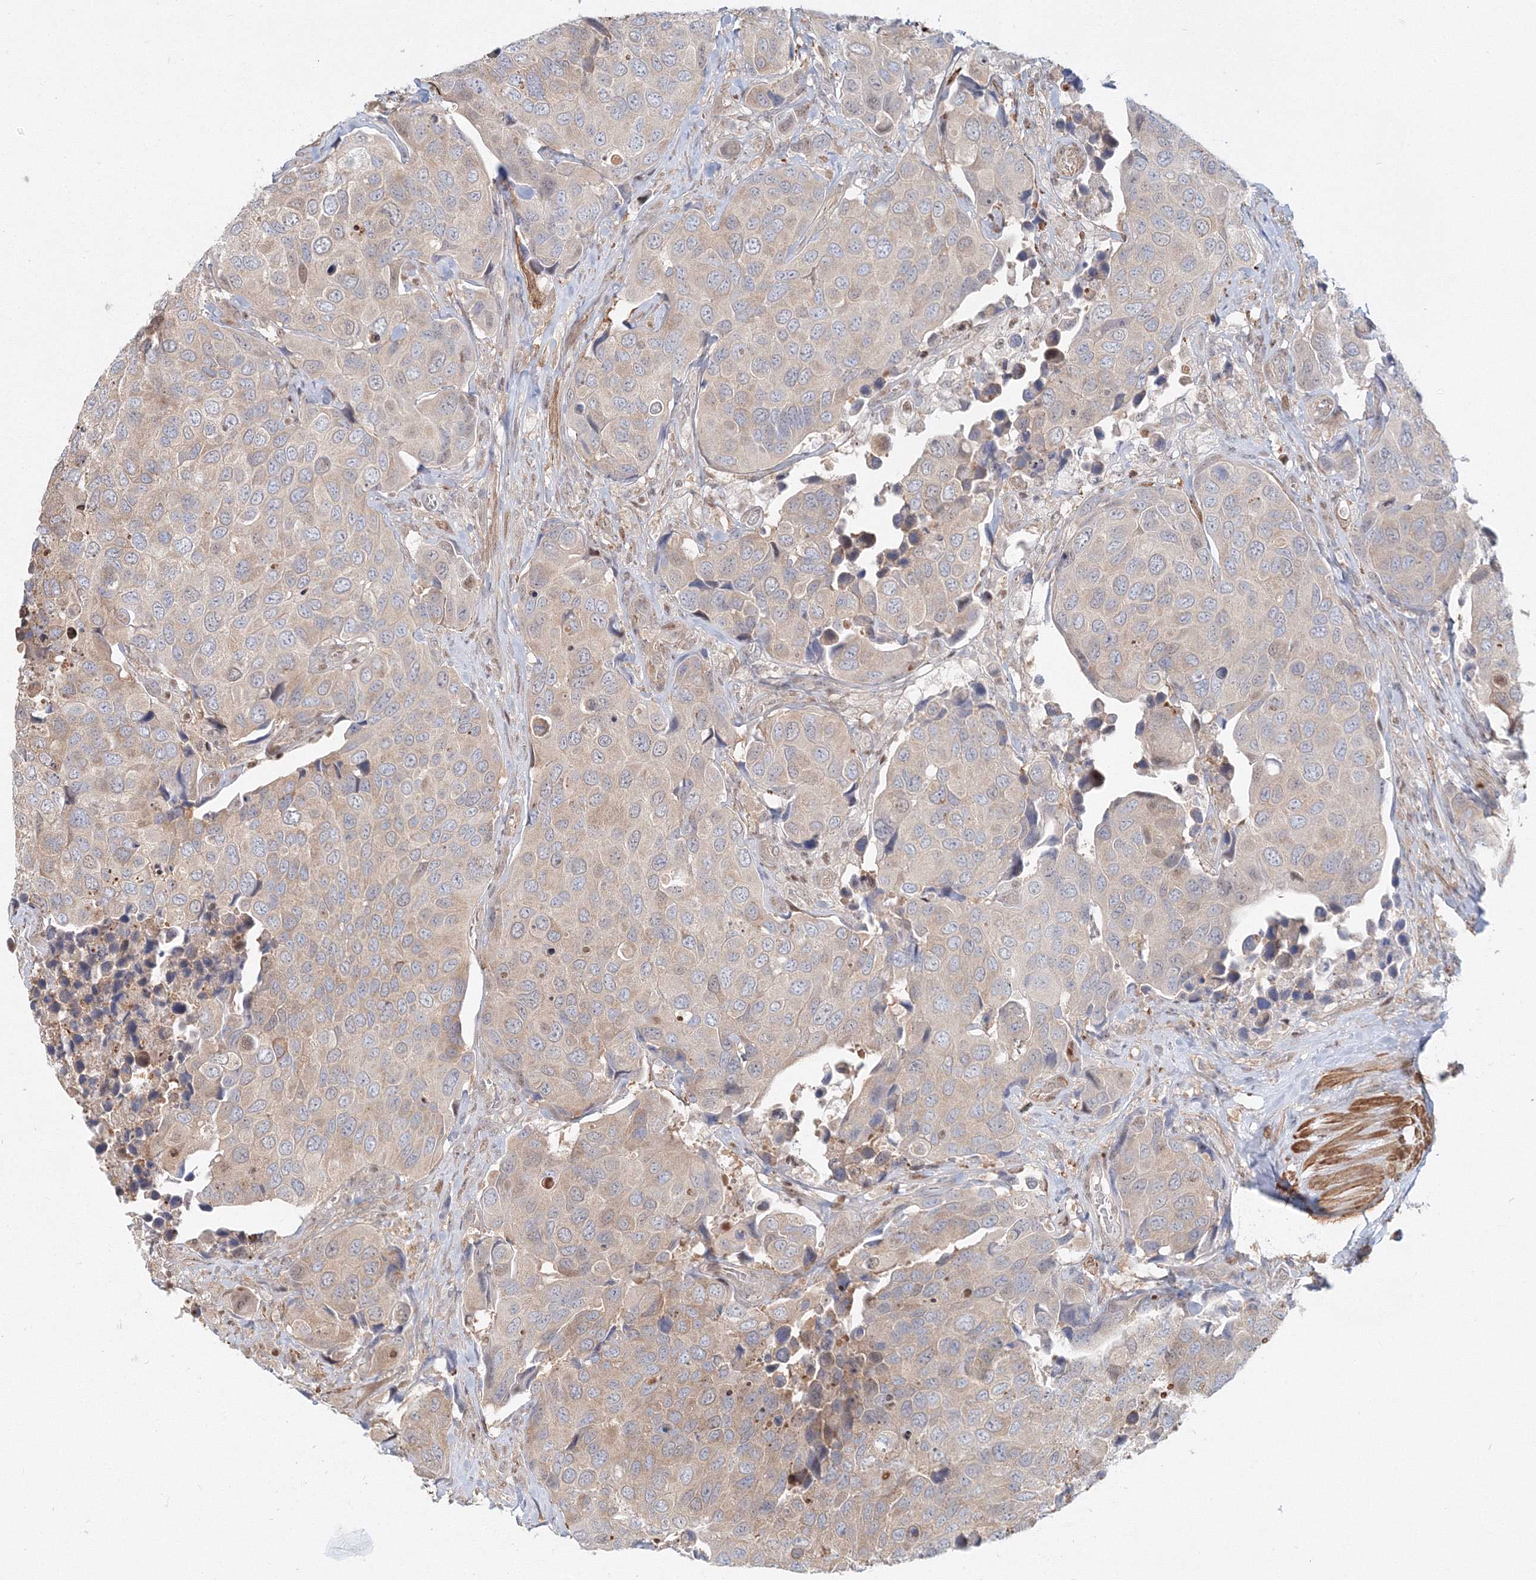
{"staining": {"intensity": "weak", "quantity": "<25%", "location": "cytoplasmic/membranous"}, "tissue": "urothelial cancer", "cell_type": "Tumor cells", "image_type": "cancer", "snomed": [{"axis": "morphology", "description": "Urothelial carcinoma, High grade"}, {"axis": "topography", "description": "Urinary bladder"}], "caption": "Urothelial cancer stained for a protein using immunohistochemistry reveals no staining tumor cells.", "gene": "ARHGAP21", "patient": {"sex": "male", "age": 74}}